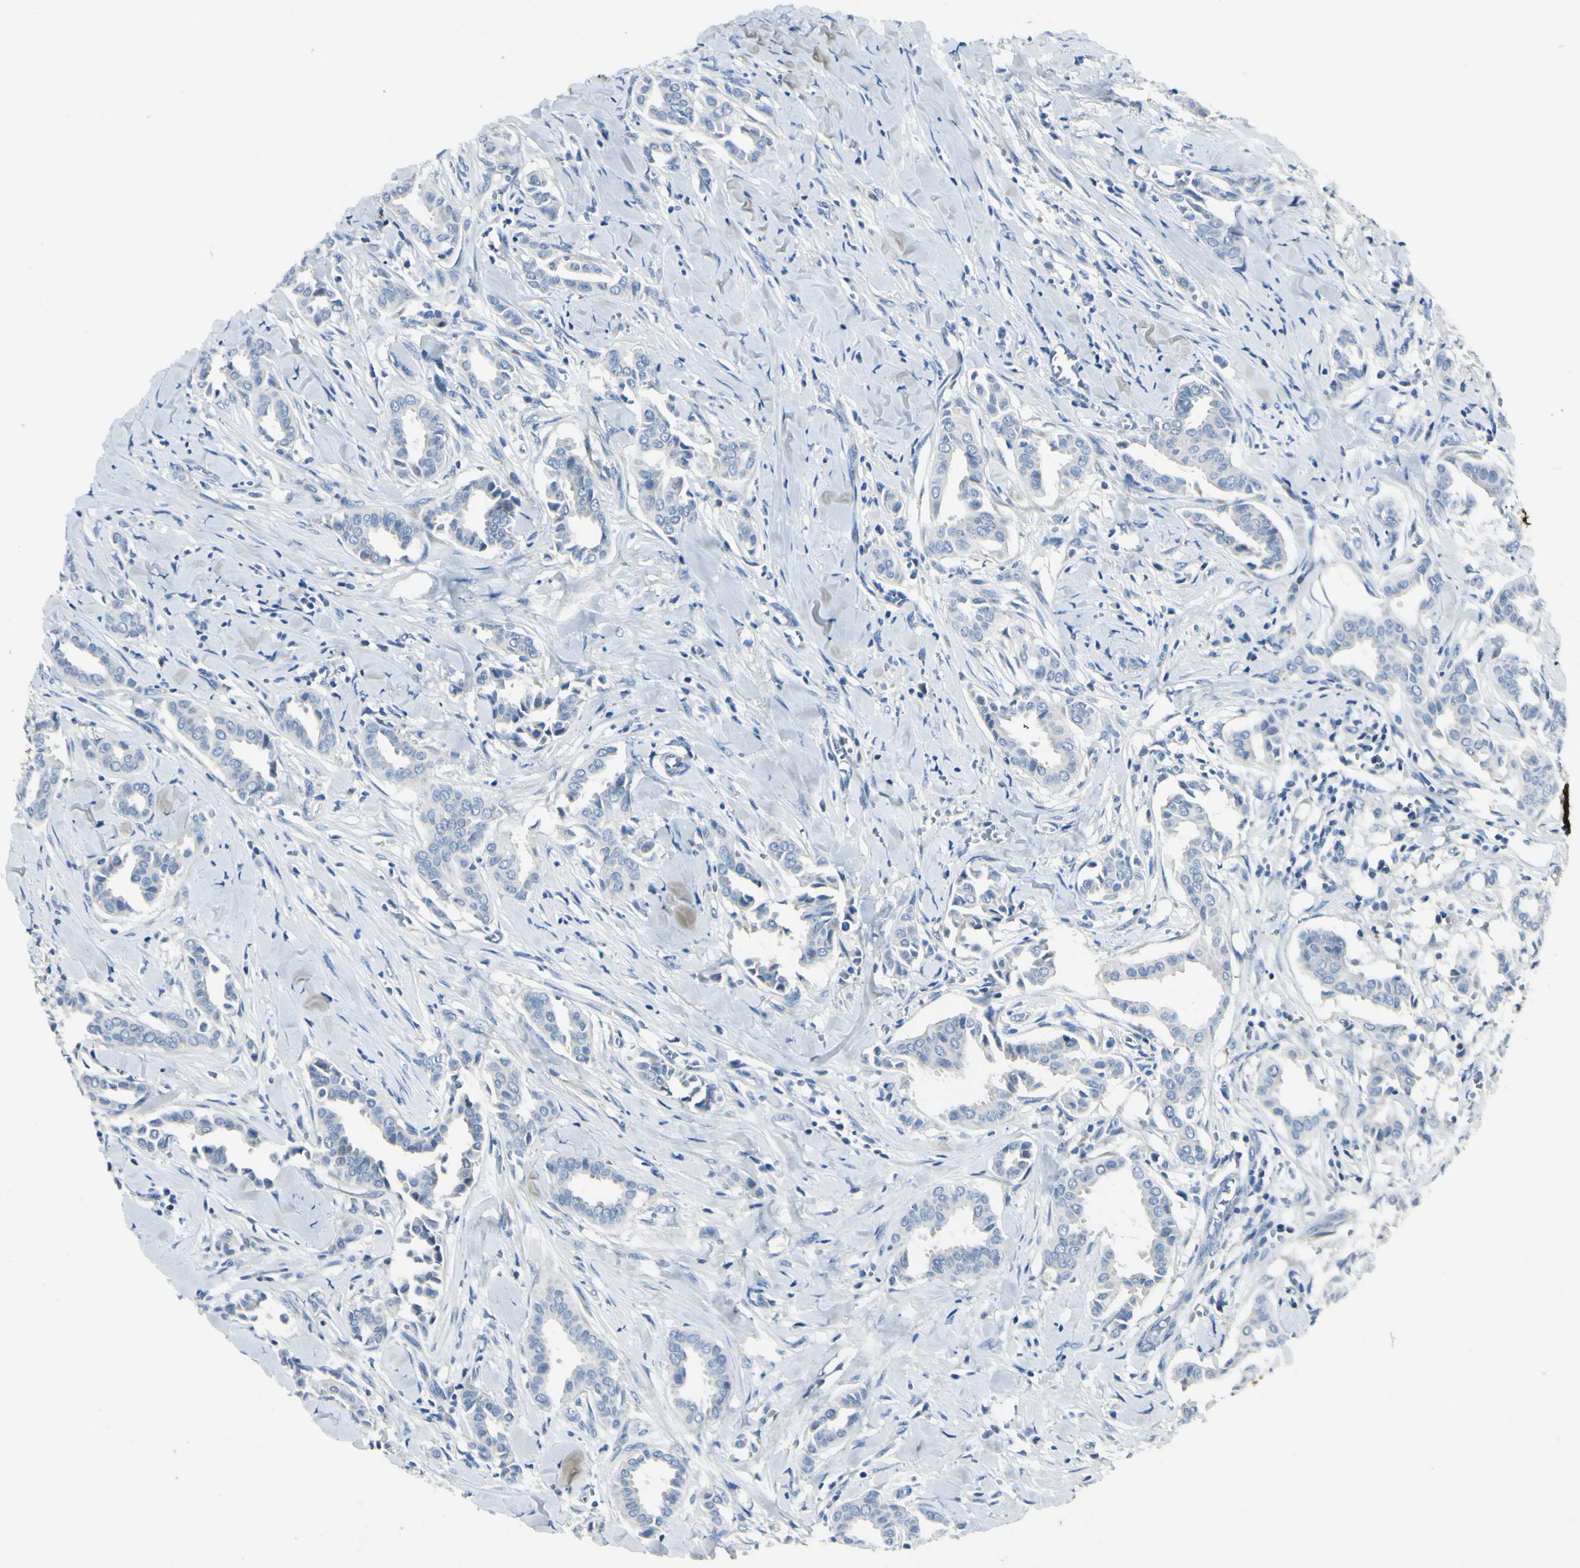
{"staining": {"intensity": "negative", "quantity": "none", "location": "none"}, "tissue": "head and neck cancer", "cell_type": "Tumor cells", "image_type": "cancer", "snomed": [{"axis": "morphology", "description": "Adenocarcinoma, NOS"}, {"axis": "topography", "description": "Salivary gland"}, {"axis": "topography", "description": "Head-Neck"}], "caption": "DAB immunohistochemical staining of head and neck cancer (adenocarcinoma) demonstrates no significant expression in tumor cells. The staining was performed using DAB (3,3'-diaminobenzidine) to visualize the protein expression in brown, while the nuclei were stained in blue with hematoxylin (Magnification: 20x).", "gene": "SNAP91", "patient": {"sex": "female", "age": 59}}